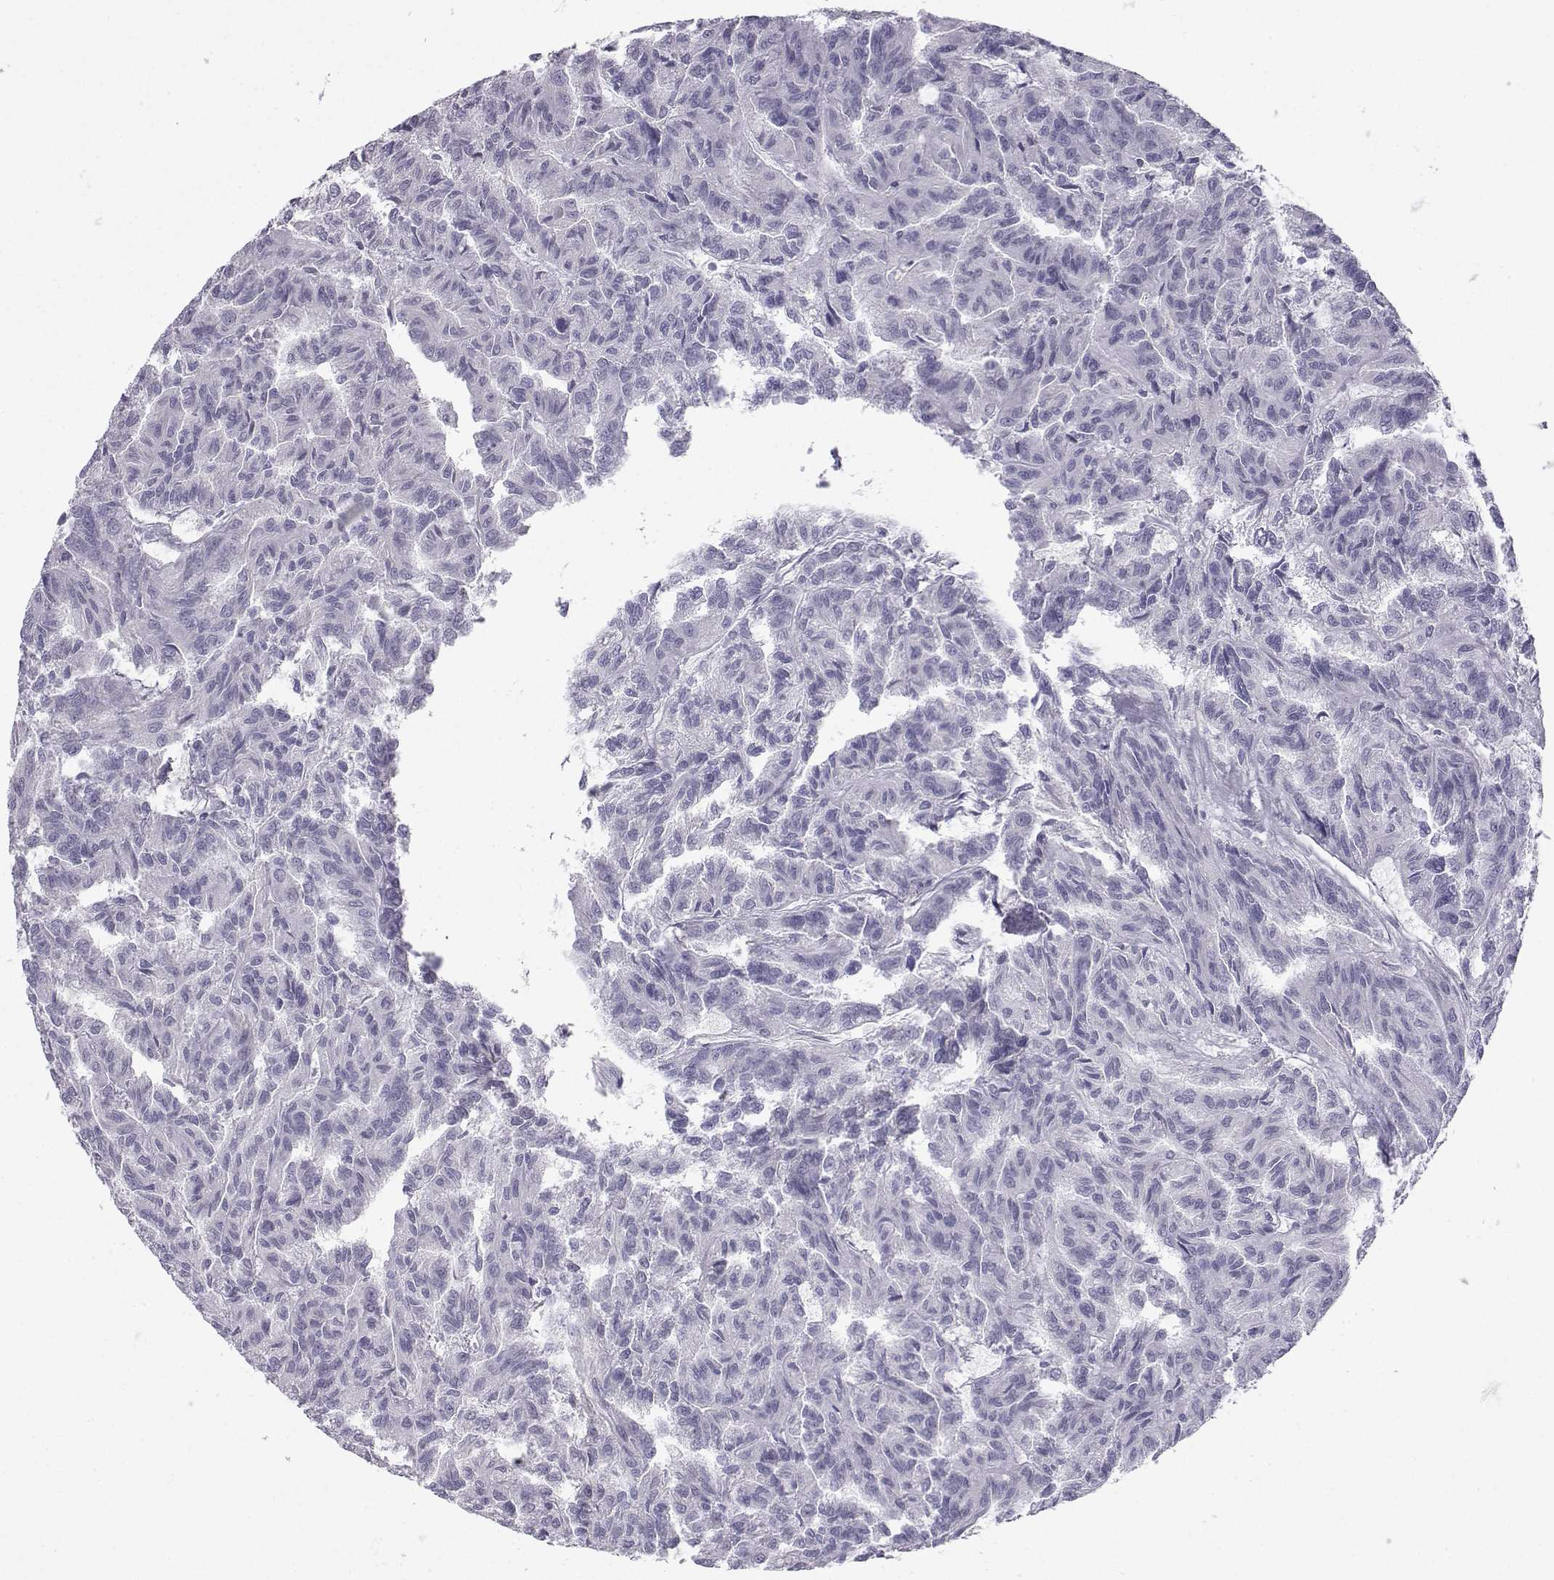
{"staining": {"intensity": "negative", "quantity": "none", "location": "none"}, "tissue": "renal cancer", "cell_type": "Tumor cells", "image_type": "cancer", "snomed": [{"axis": "morphology", "description": "Adenocarcinoma, NOS"}, {"axis": "topography", "description": "Kidney"}], "caption": "This is an immunohistochemistry histopathology image of renal cancer (adenocarcinoma). There is no expression in tumor cells.", "gene": "PCSK1N", "patient": {"sex": "male", "age": 79}}